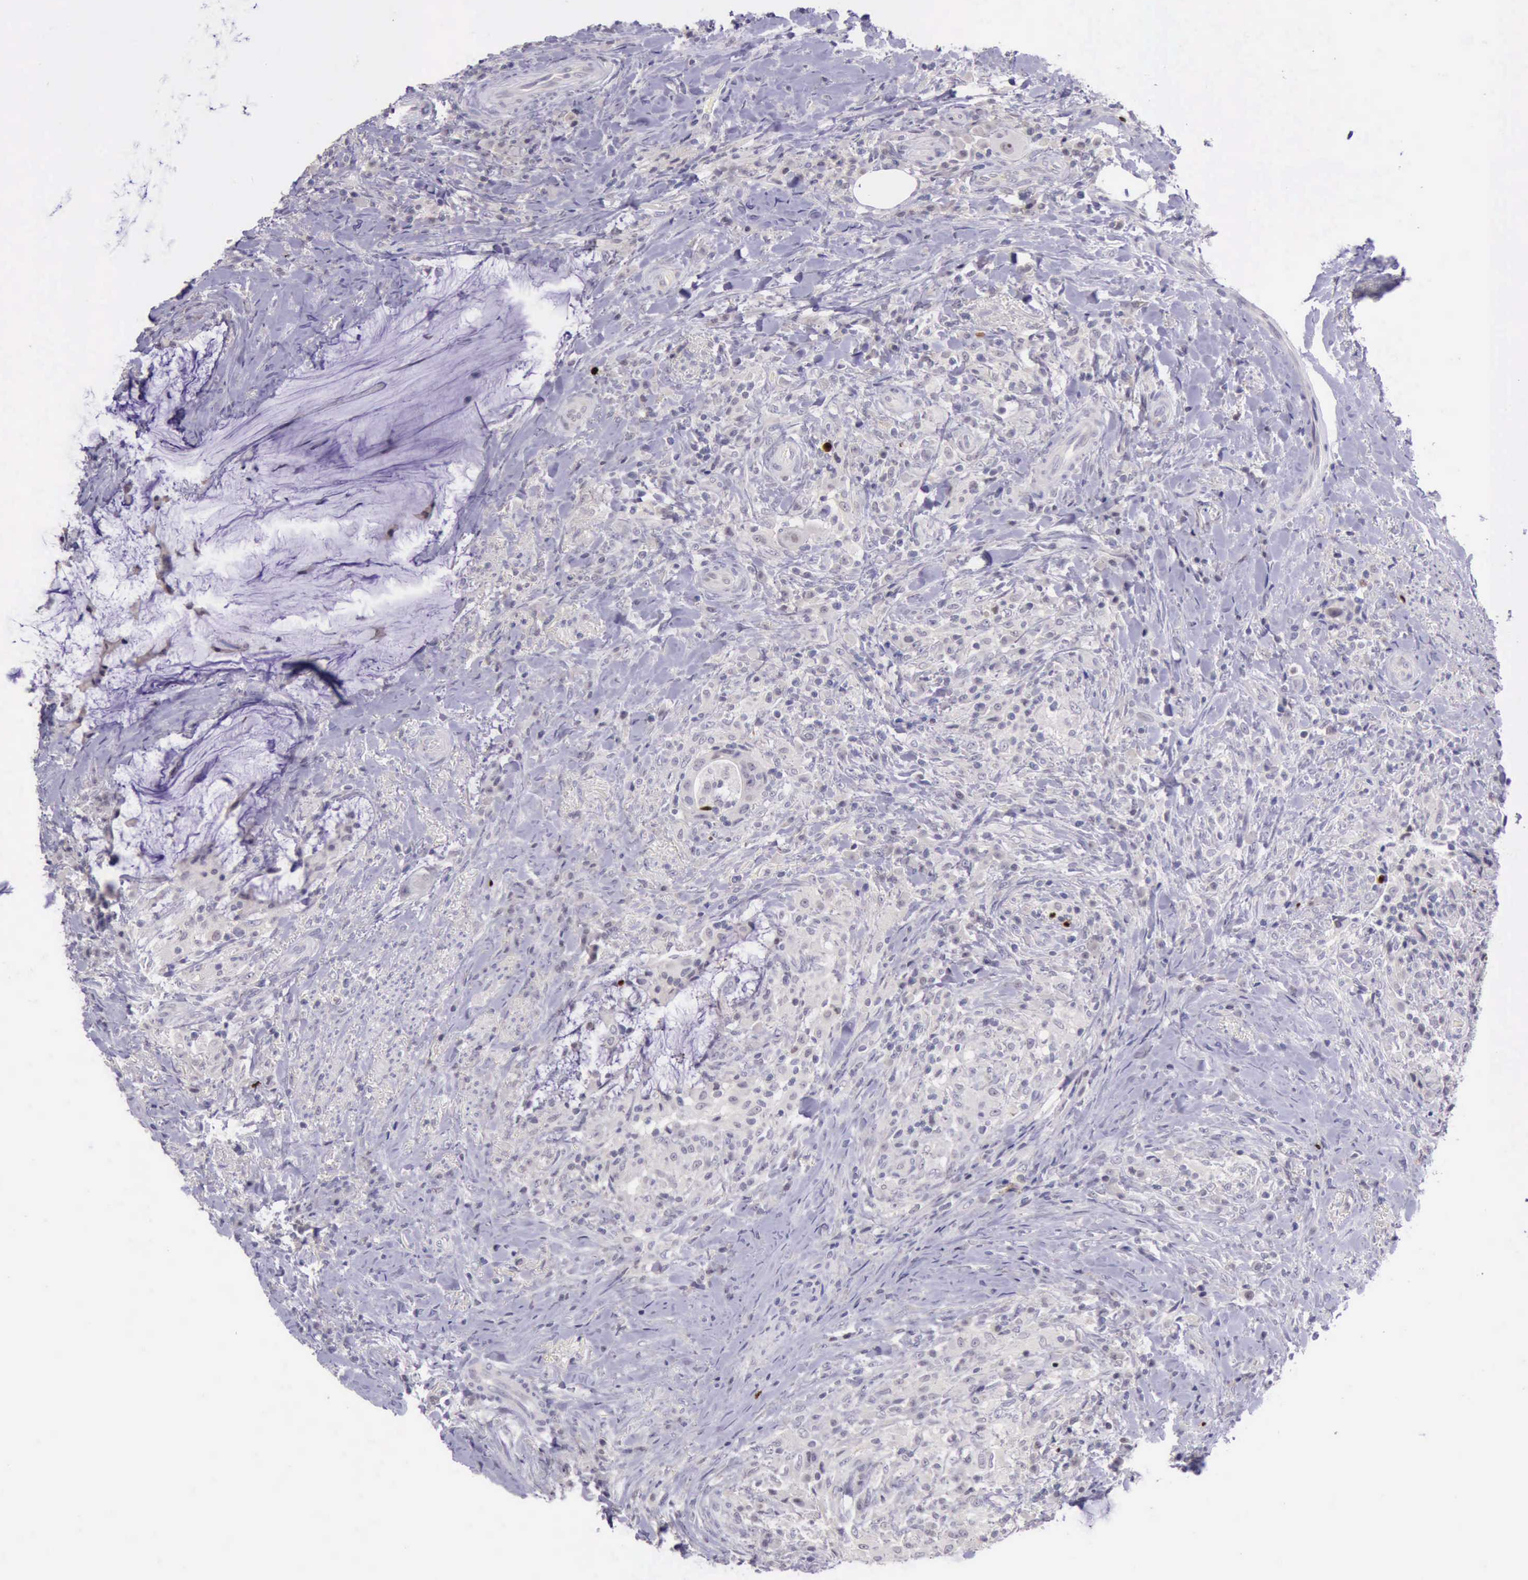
{"staining": {"intensity": "strong", "quantity": "<25%", "location": "nuclear"}, "tissue": "colorectal cancer", "cell_type": "Tumor cells", "image_type": "cancer", "snomed": [{"axis": "morphology", "description": "Adenocarcinoma, NOS"}, {"axis": "topography", "description": "Rectum"}], "caption": "A brown stain shows strong nuclear expression of a protein in colorectal cancer tumor cells.", "gene": "PARP1", "patient": {"sex": "female", "age": 71}}